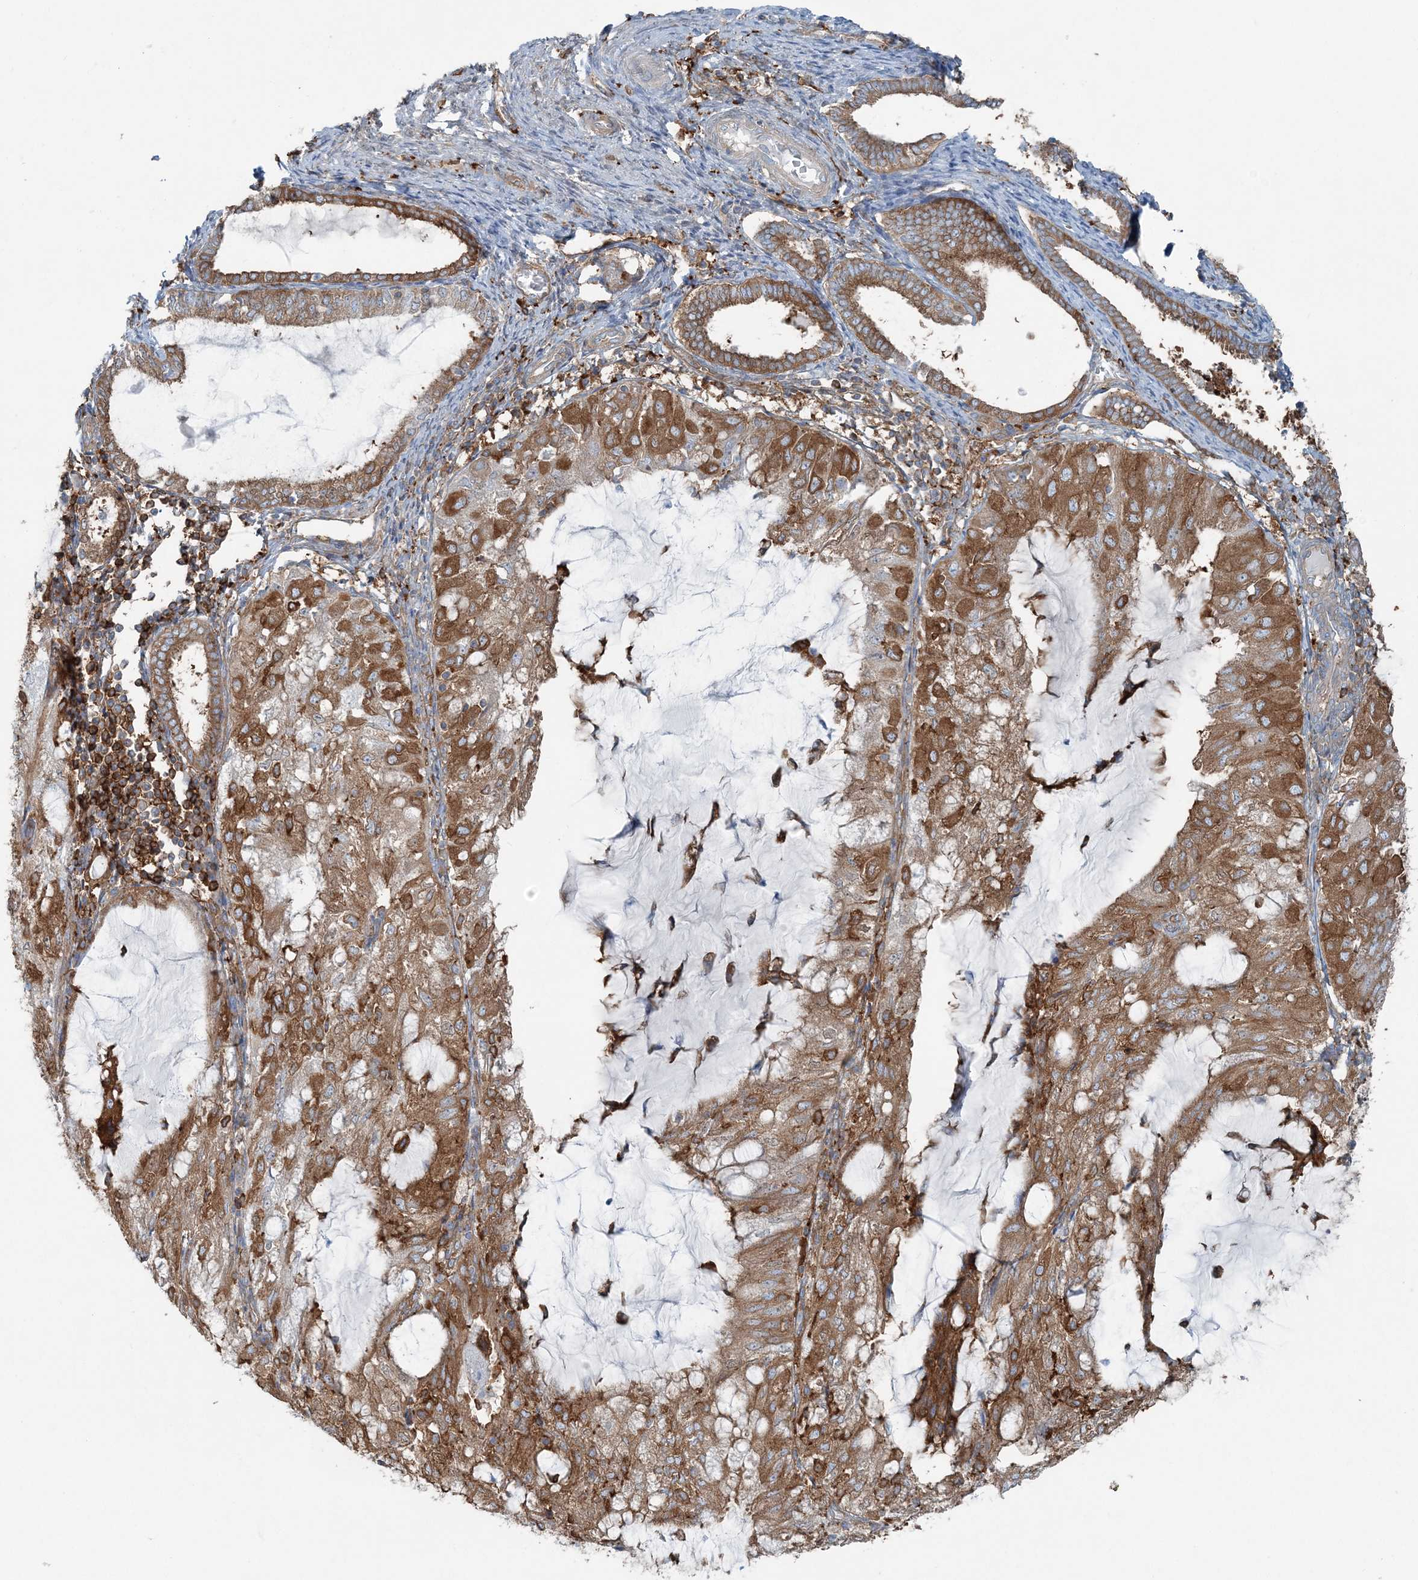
{"staining": {"intensity": "moderate", "quantity": ">75%", "location": "cytoplasmic/membranous"}, "tissue": "endometrial cancer", "cell_type": "Tumor cells", "image_type": "cancer", "snomed": [{"axis": "morphology", "description": "Adenocarcinoma, NOS"}, {"axis": "topography", "description": "Endometrium"}], "caption": "Protein analysis of endometrial adenocarcinoma tissue shows moderate cytoplasmic/membranous expression in about >75% of tumor cells. The staining is performed using DAB (3,3'-diaminobenzidine) brown chromogen to label protein expression. The nuclei are counter-stained blue using hematoxylin.", "gene": "SNX2", "patient": {"sex": "female", "age": 81}}